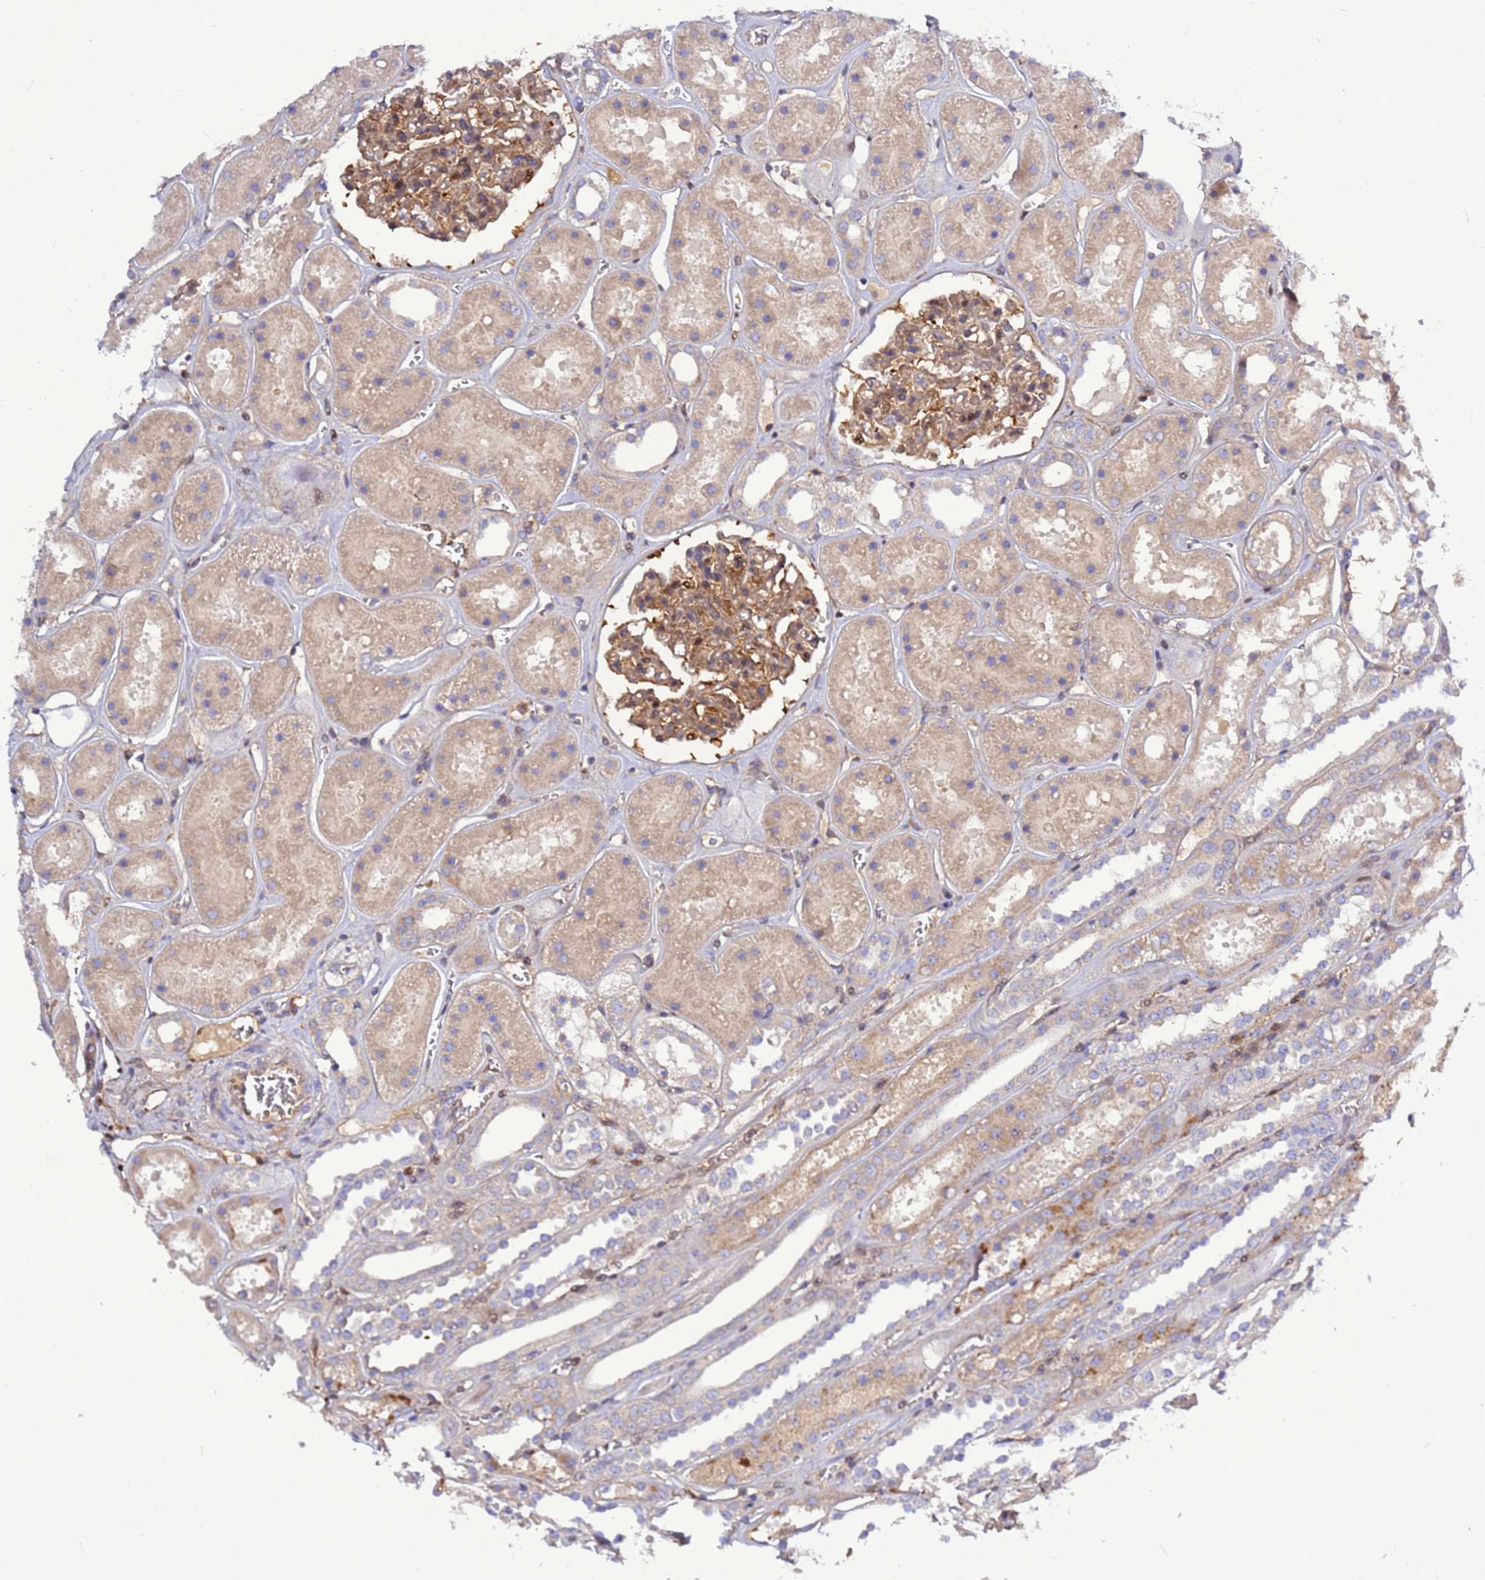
{"staining": {"intensity": "moderate", "quantity": ">75%", "location": "cytoplasmic/membranous,nuclear"}, "tissue": "kidney", "cell_type": "Cells in glomeruli", "image_type": "normal", "snomed": [{"axis": "morphology", "description": "Normal tissue, NOS"}, {"axis": "topography", "description": "Kidney"}], "caption": "This is a photomicrograph of immunohistochemistry staining of normal kidney, which shows moderate staining in the cytoplasmic/membranous,nuclear of cells in glomeruli.", "gene": "FOXRED1", "patient": {"sex": "female", "age": 41}}